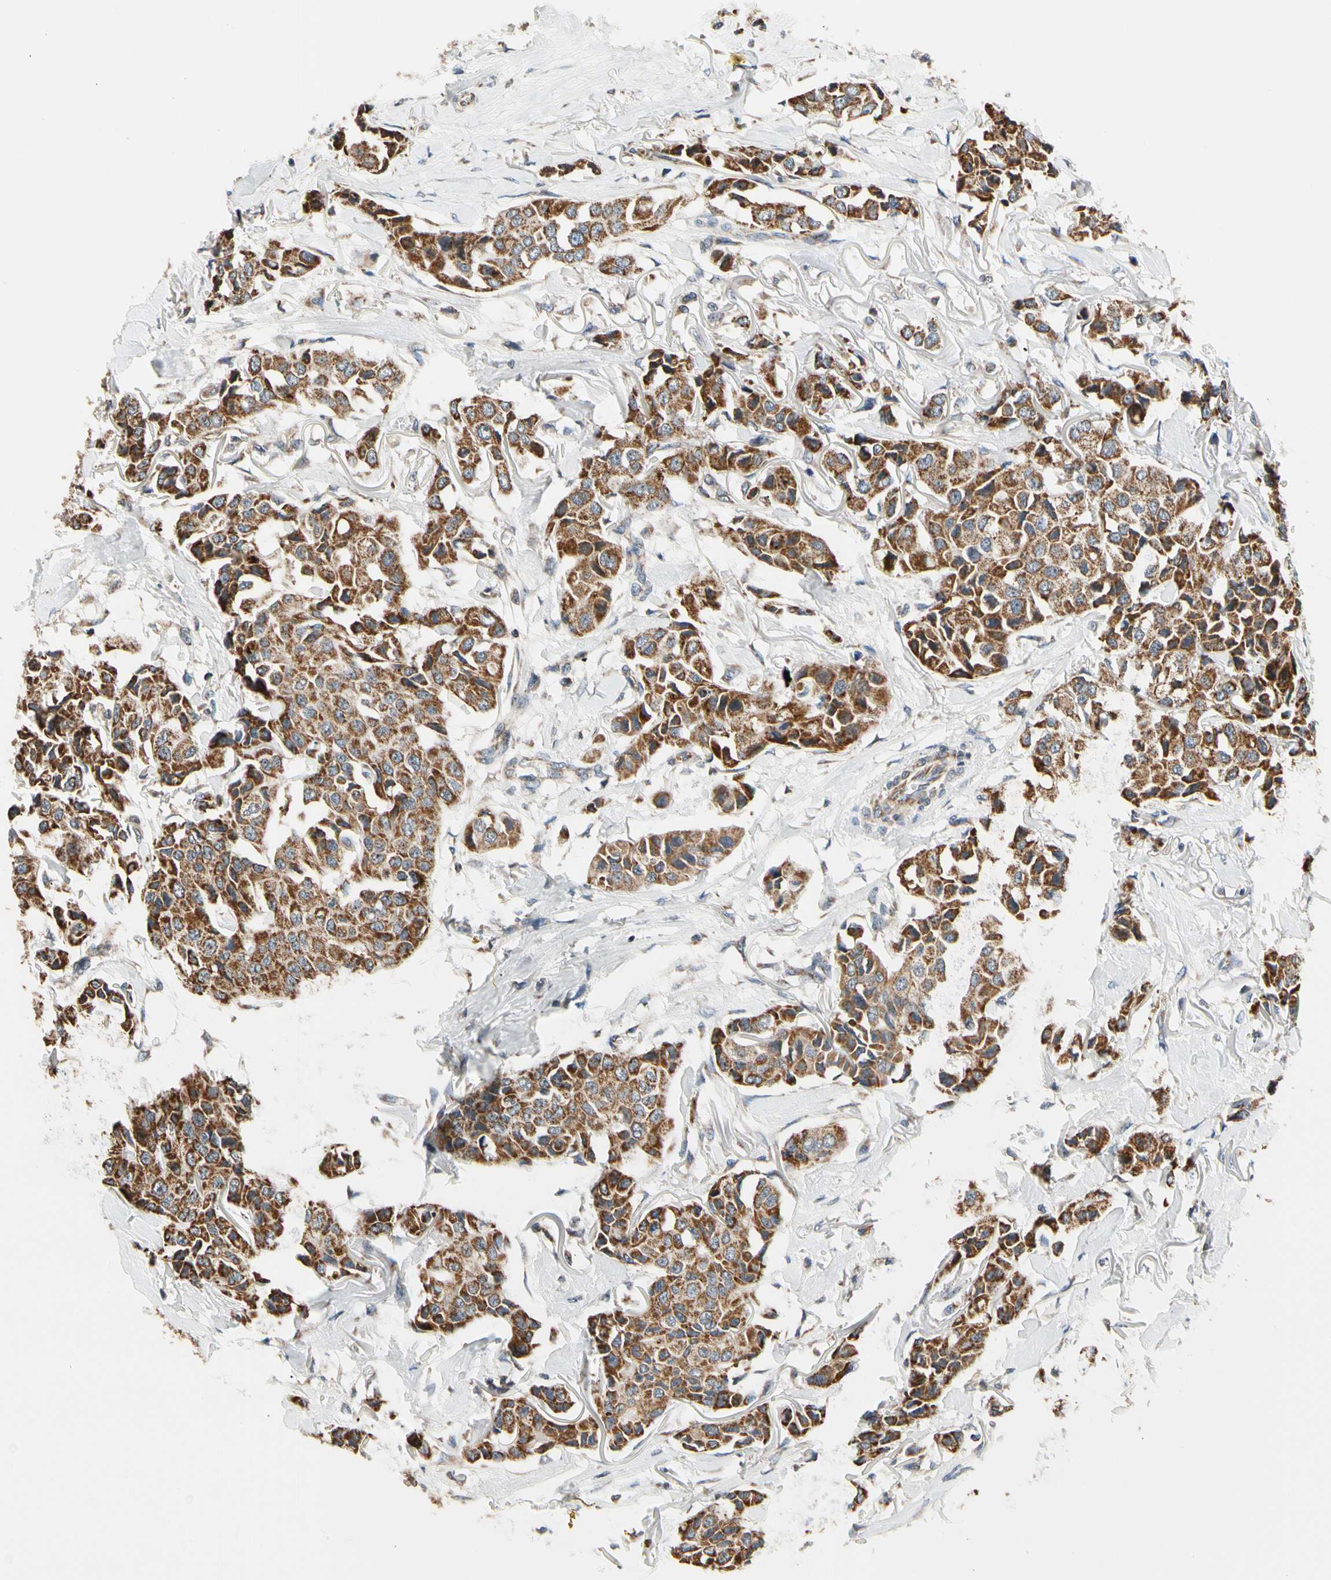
{"staining": {"intensity": "moderate", "quantity": ">75%", "location": "cytoplasmic/membranous"}, "tissue": "breast cancer", "cell_type": "Tumor cells", "image_type": "cancer", "snomed": [{"axis": "morphology", "description": "Duct carcinoma"}, {"axis": "topography", "description": "Breast"}], "caption": "Human intraductal carcinoma (breast) stained with a protein marker demonstrates moderate staining in tumor cells.", "gene": "KHDC4", "patient": {"sex": "female", "age": 80}}